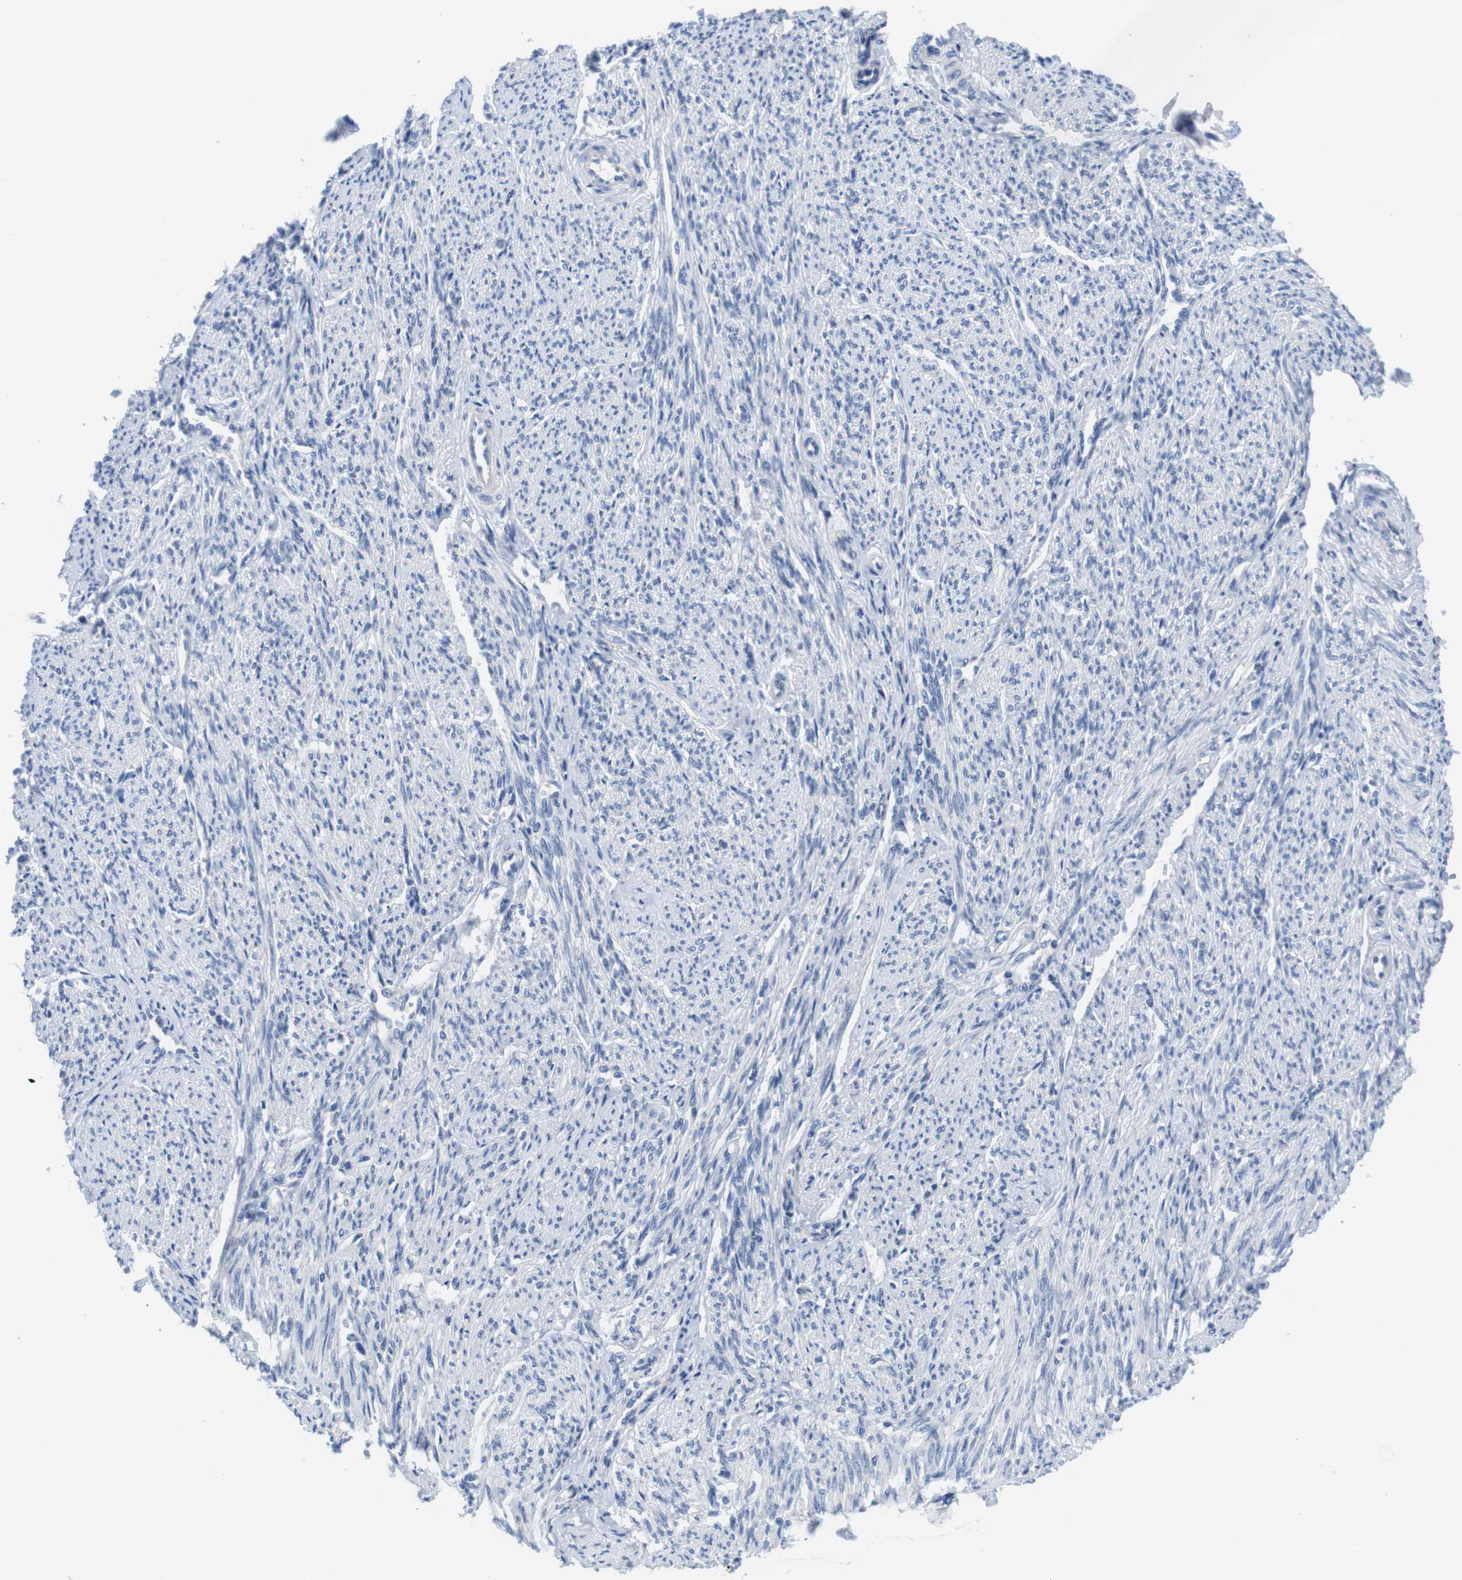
{"staining": {"intensity": "negative", "quantity": "none", "location": "none"}, "tissue": "smooth muscle", "cell_type": "Smooth muscle cells", "image_type": "normal", "snomed": [{"axis": "morphology", "description": "Normal tissue, NOS"}, {"axis": "topography", "description": "Smooth muscle"}], "caption": "Immunohistochemistry (IHC) of normal smooth muscle reveals no expression in smooth muscle cells.", "gene": "SCRIB", "patient": {"sex": "female", "age": 65}}